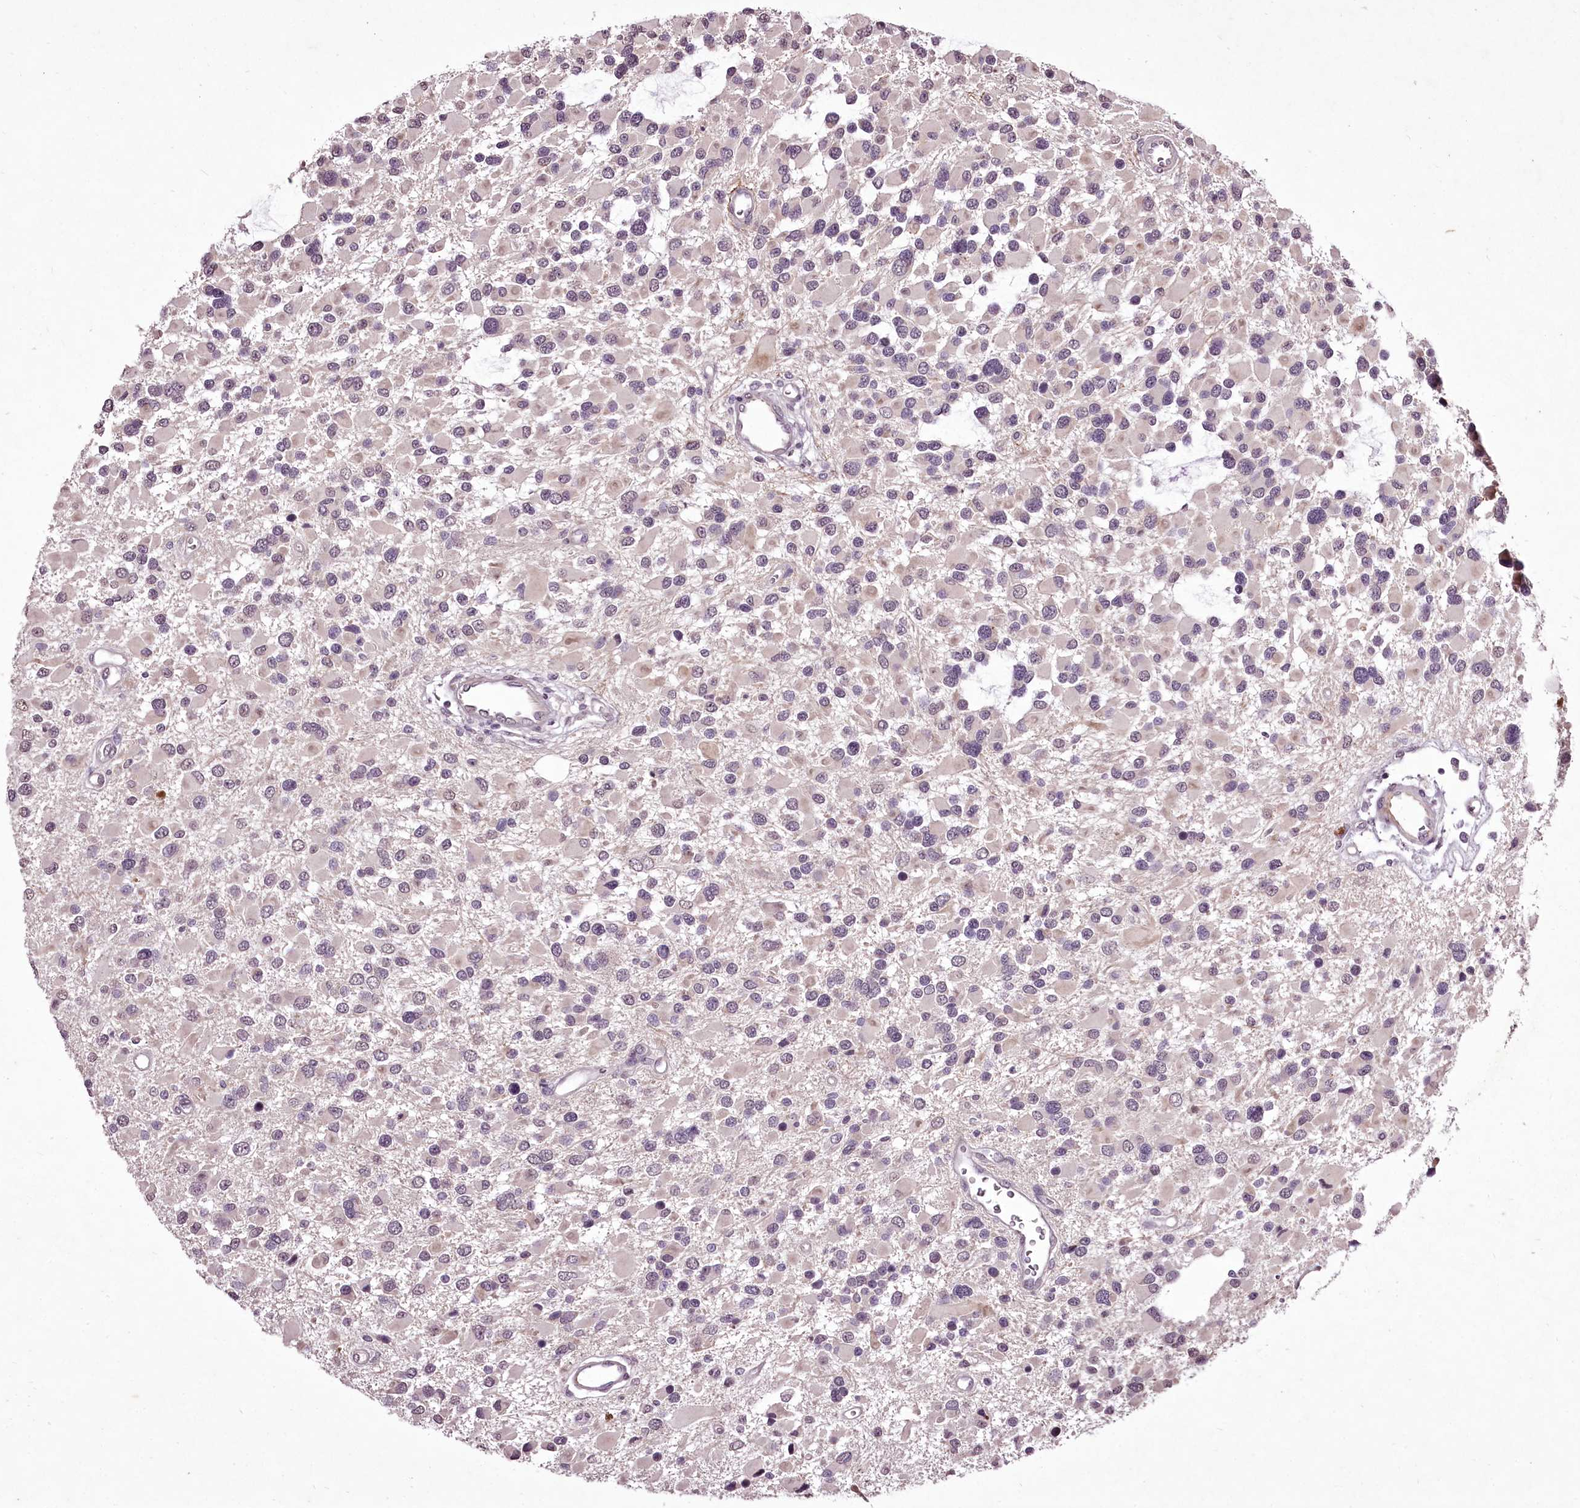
{"staining": {"intensity": "negative", "quantity": "none", "location": "none"}, "tissue": "glioma", "cell_type": "Tumor cells", "image_type": "cancer", "snomed": [{"axis": "morphology", "description": "Glioma, malignant, High grade"}, {"axis": "topography", "description": "Brain"}], "caption": "Human glioma stained for a protein using immunohistochemistry shows no staining in tumor cells.", "gene": "C1orf56", "patient": {"sex": "male", "age": 53}}